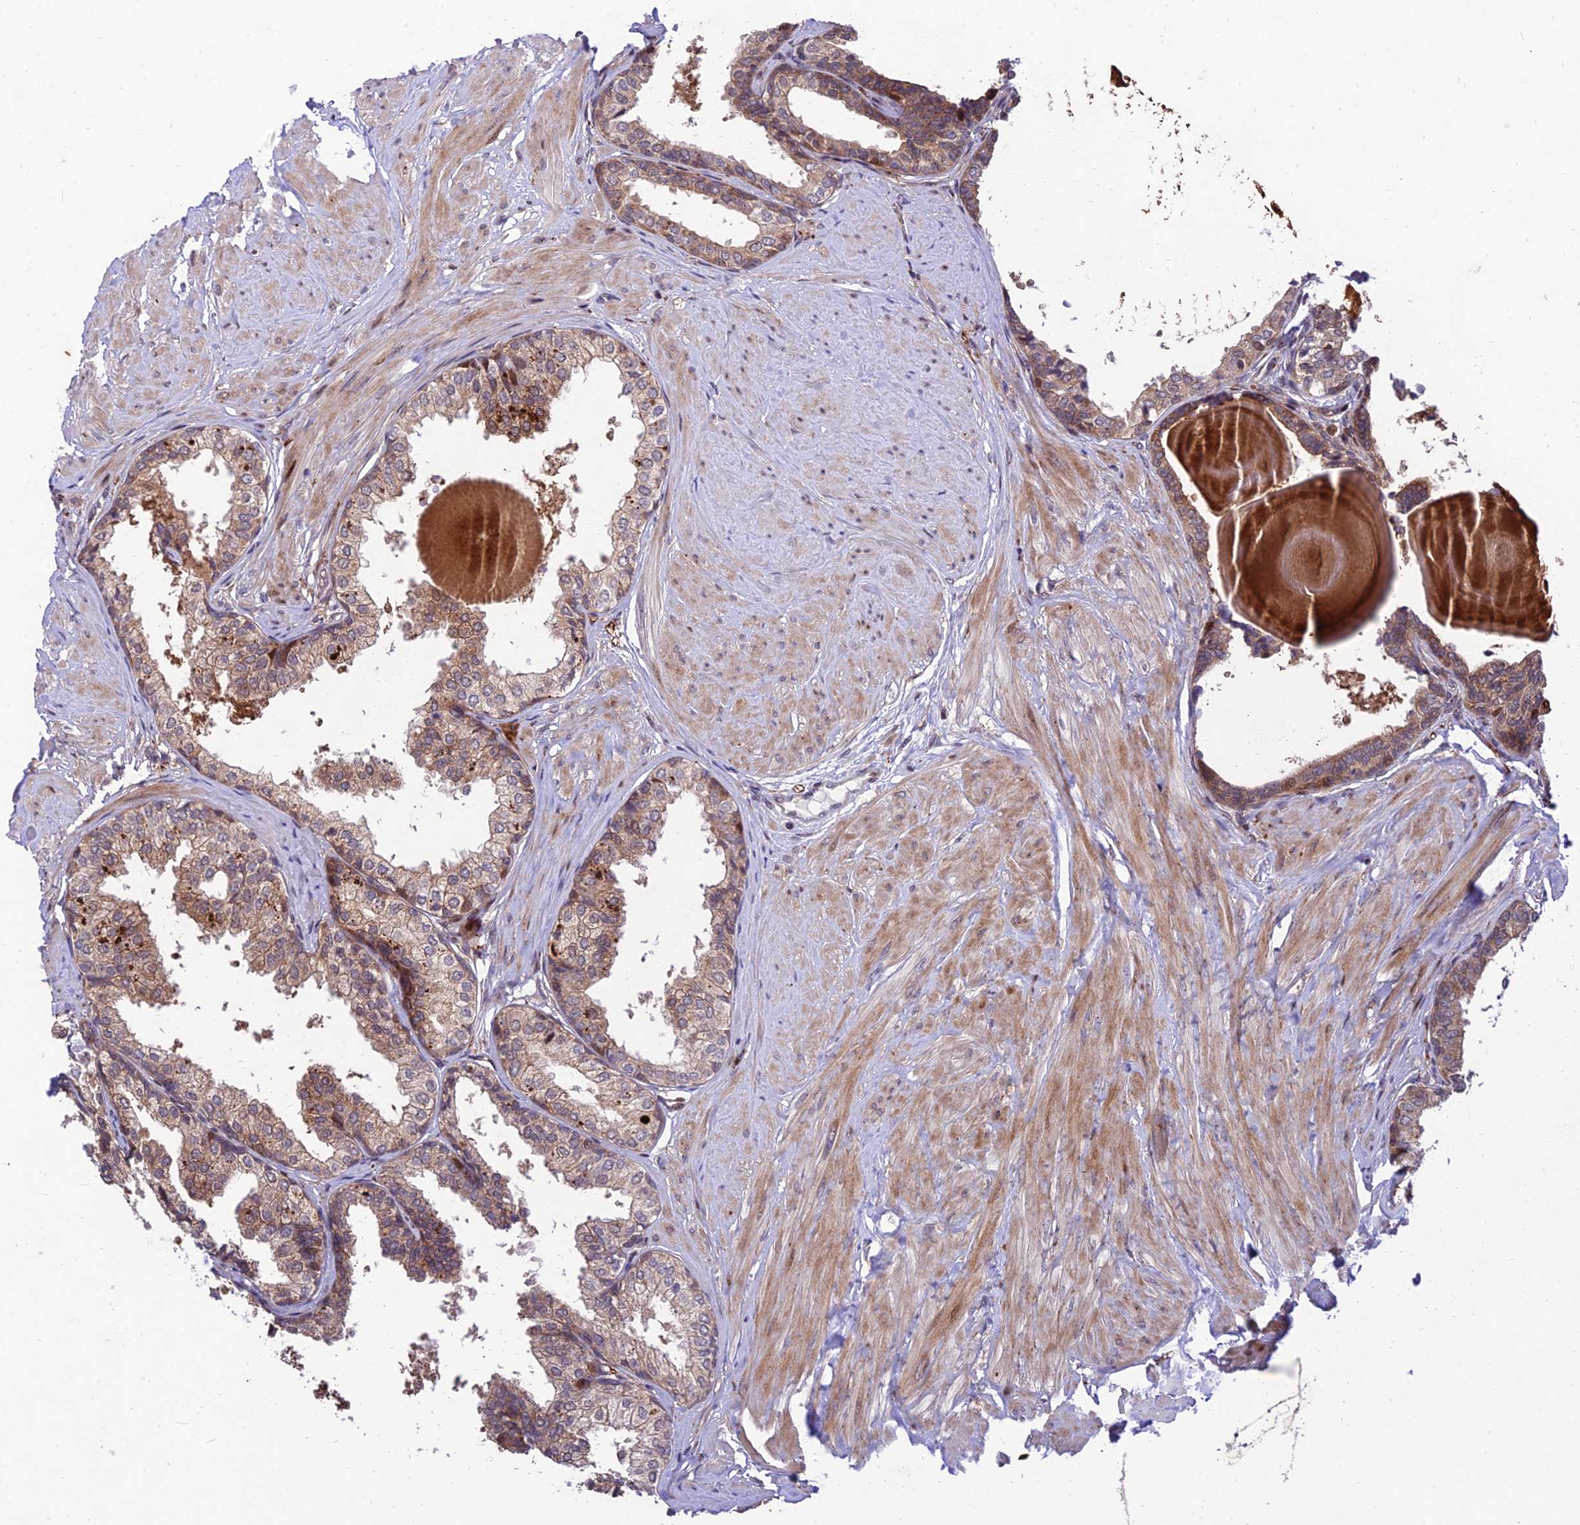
{"staining": {"intensity": "moderate", "quantity": "25%-75%", "location": "cytoplasmic/membranous"}, "tissue": "prostate", "cell_type": "Glandular cells", "image_type": "normal", "snomed": [{"axis": "morphology", "description": "Normal tissue, NOS"}, {"axis": "topography", "description": "Prostate"}], "caption": "Protein staining of benign prostate reveals moderate cytoplasmic/membranous staining in approximately 25%-75% of glandular cells. (DAB (3,3'-diaminobenzidine) = brown stain, brightfield microscopy at high magnification).", "gene": "MKKS", "patient": {"sex": "male", "age": 48}}